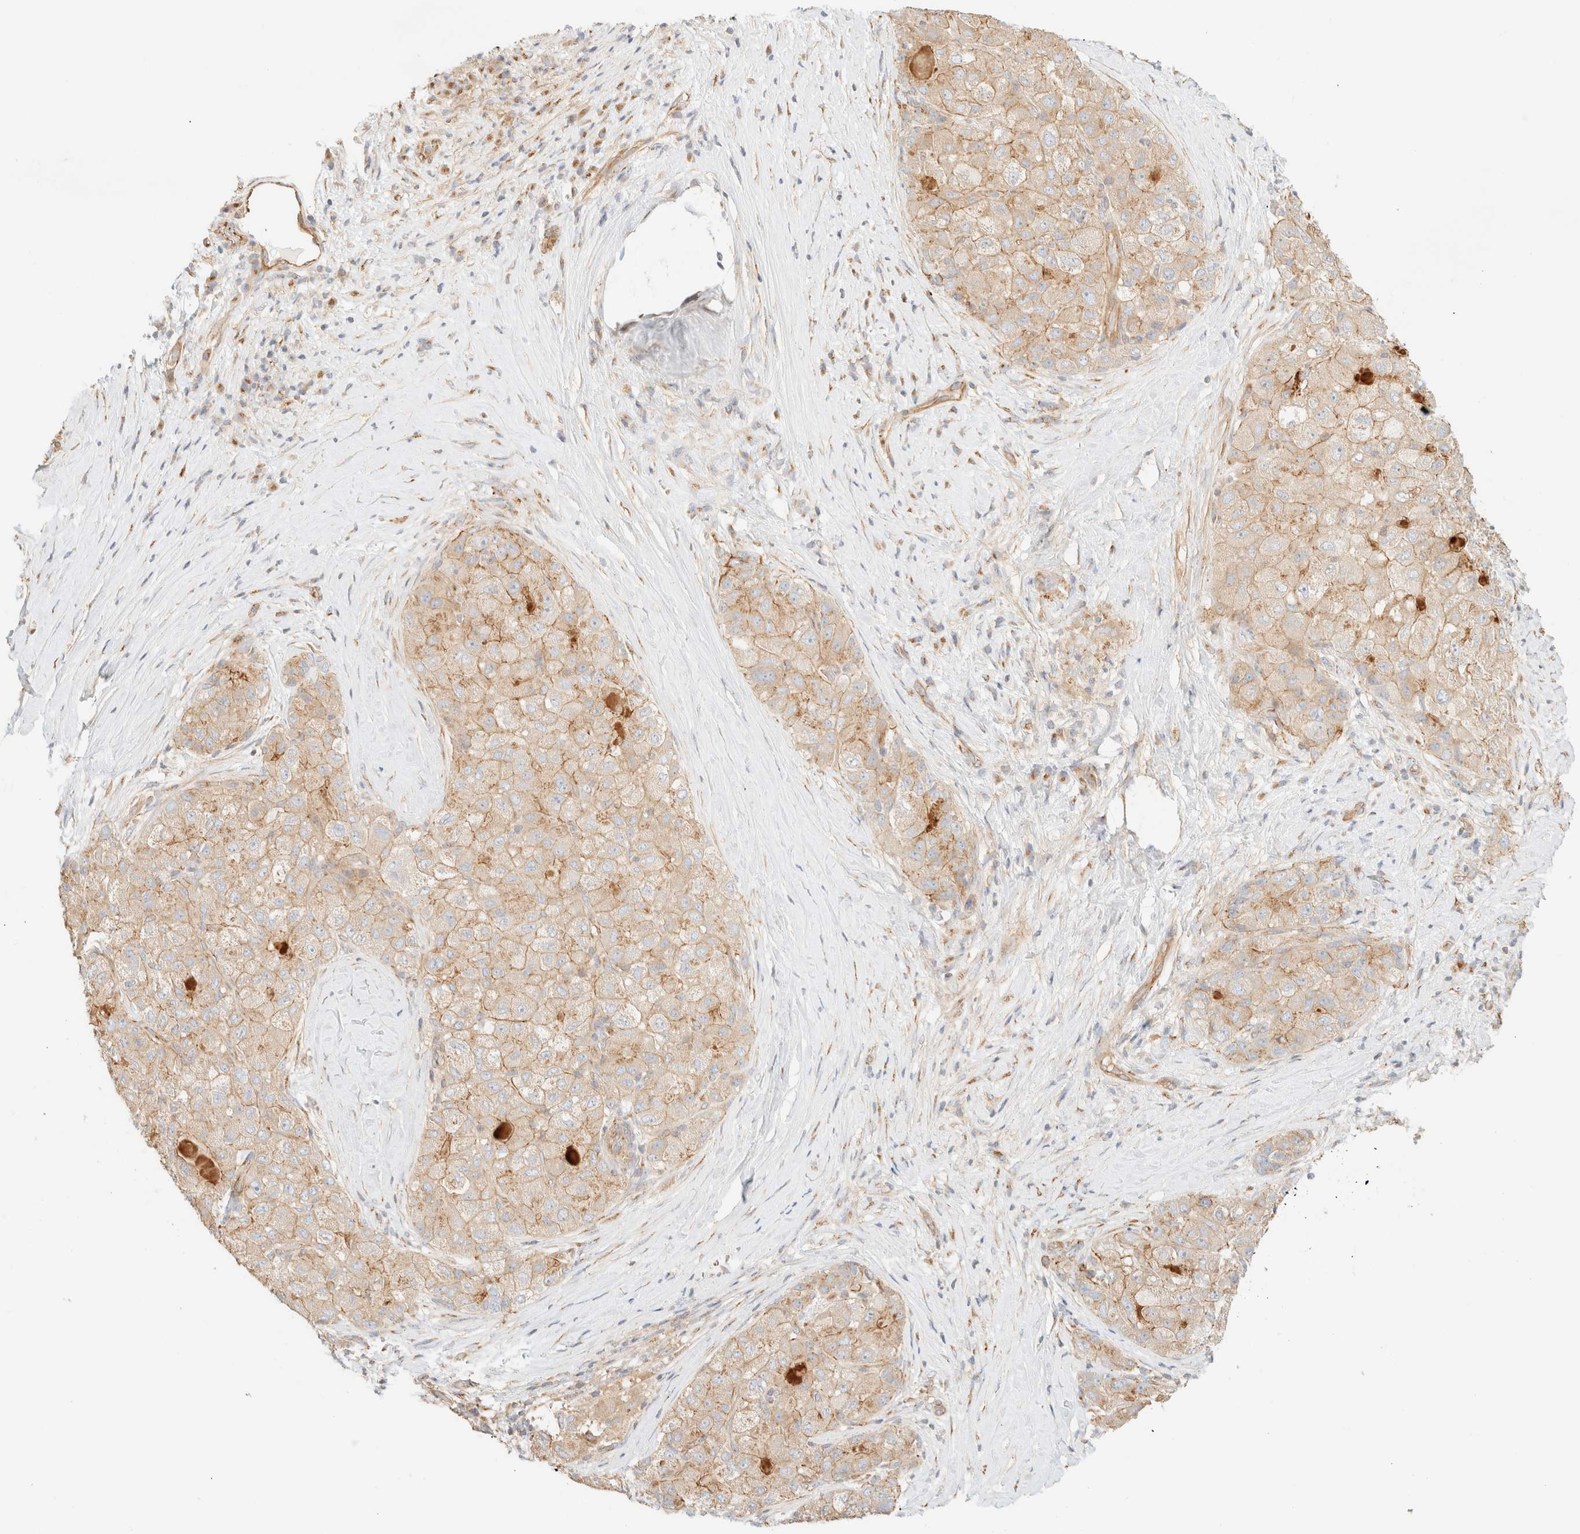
{"staining": {"intensity": "weak", "quantity": ">75%", "location": "cytoplasmic/membranous"}, "tissue": "liver cancer", "cell_type": "Tumor cells", "image_type": "cancer", "snomed": [{"axis": "morphology", "description": "Carcinoma, Hepatocellular, NOS"}, {"axis": "topography", "description": "Liver"}], "caption": "Weak cytoplasmic/membranous expression is identified in about >75% of tumor cells in liver hepatocellular carcinoma. (DAB IHC, brown staining for protein, blue staining for nuclei).", "gene": "MYO10", "patient": {"sex": "male", "age": 80}}